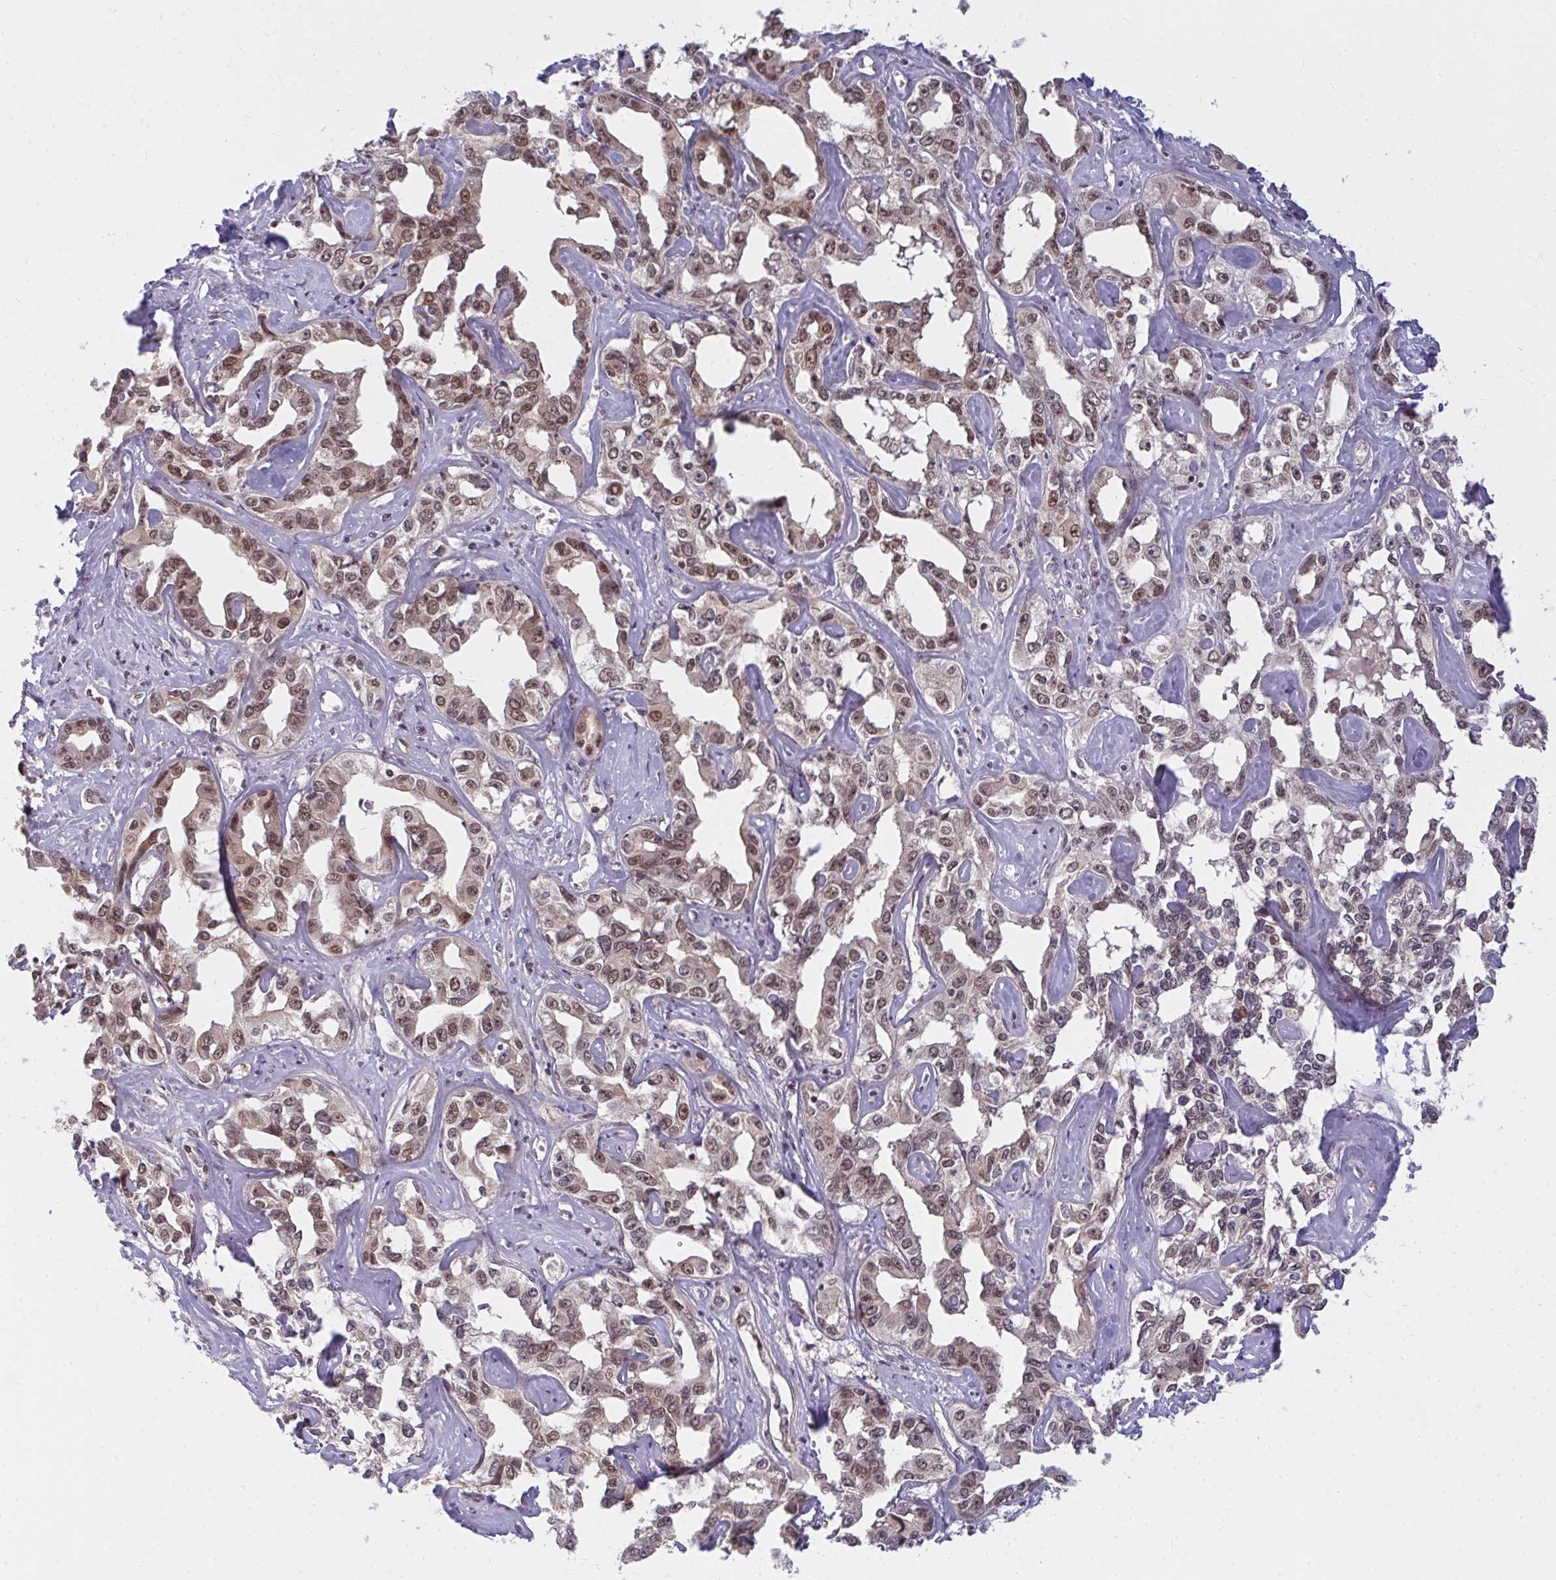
{"staining": {"intensity": "moderate", "quantity": ">75%", "location": "nuclear"}, "tissue": "liver cancer", "cell_type": "Tumor cells", "image_type": "cancer", "snomed": [{"axis": "morphology", "description": "Cholangiocarcinoma"}, {"axis": "topography", "description": "Liver"}], "caption": "This histopathology image reveals liver cancer (cholangiocarcinoma) stained with IHC to label a protein in brown. The nuclear of tumor cells show moderate positivity for the protein. Nuclei are counter-stained blue.", "gene": "GTF3C6", "patient": {"sex": "male", "age": 59}}